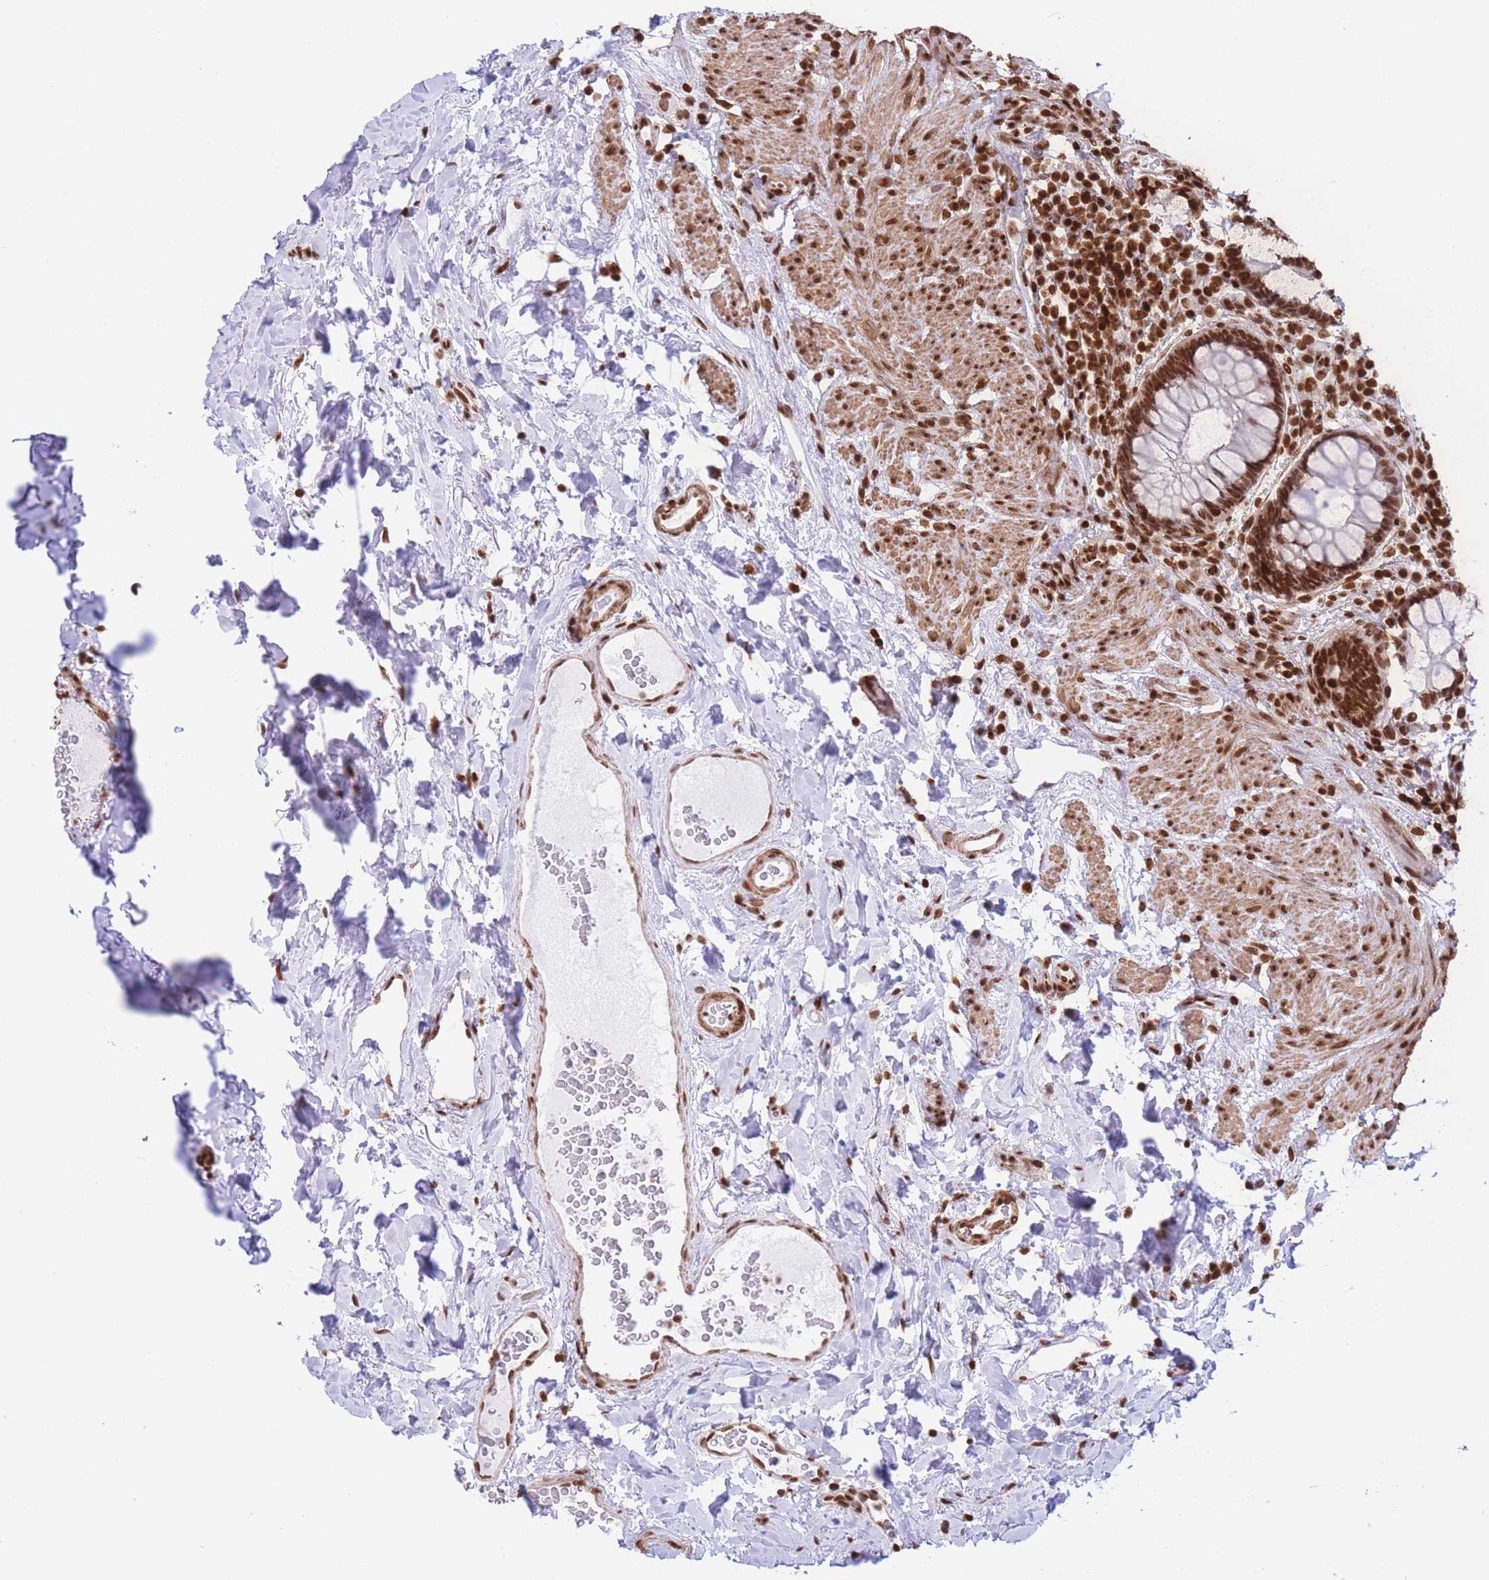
{"staining": {"intensity": "strong", "quantity": ">75%", "location": "nuclear"}, "tissue": "rectum", "cell_type": "Glandular cells", "image_type": "normal", "snomed": [{"axis": "morphology", "description": "Normal tissue, NOS"}, {"axis": "topography", "description": "Rectum"}, {"axis": "topography", "description": "Peripheral nerve tissue"}], "caption": "Glandular cells exhibit high levels of strong nuclear positivity in about >75% of cells in unremarkable human rectum.", "gene": "H2BC10", "patient": {"sex": "female", "age": 69}}